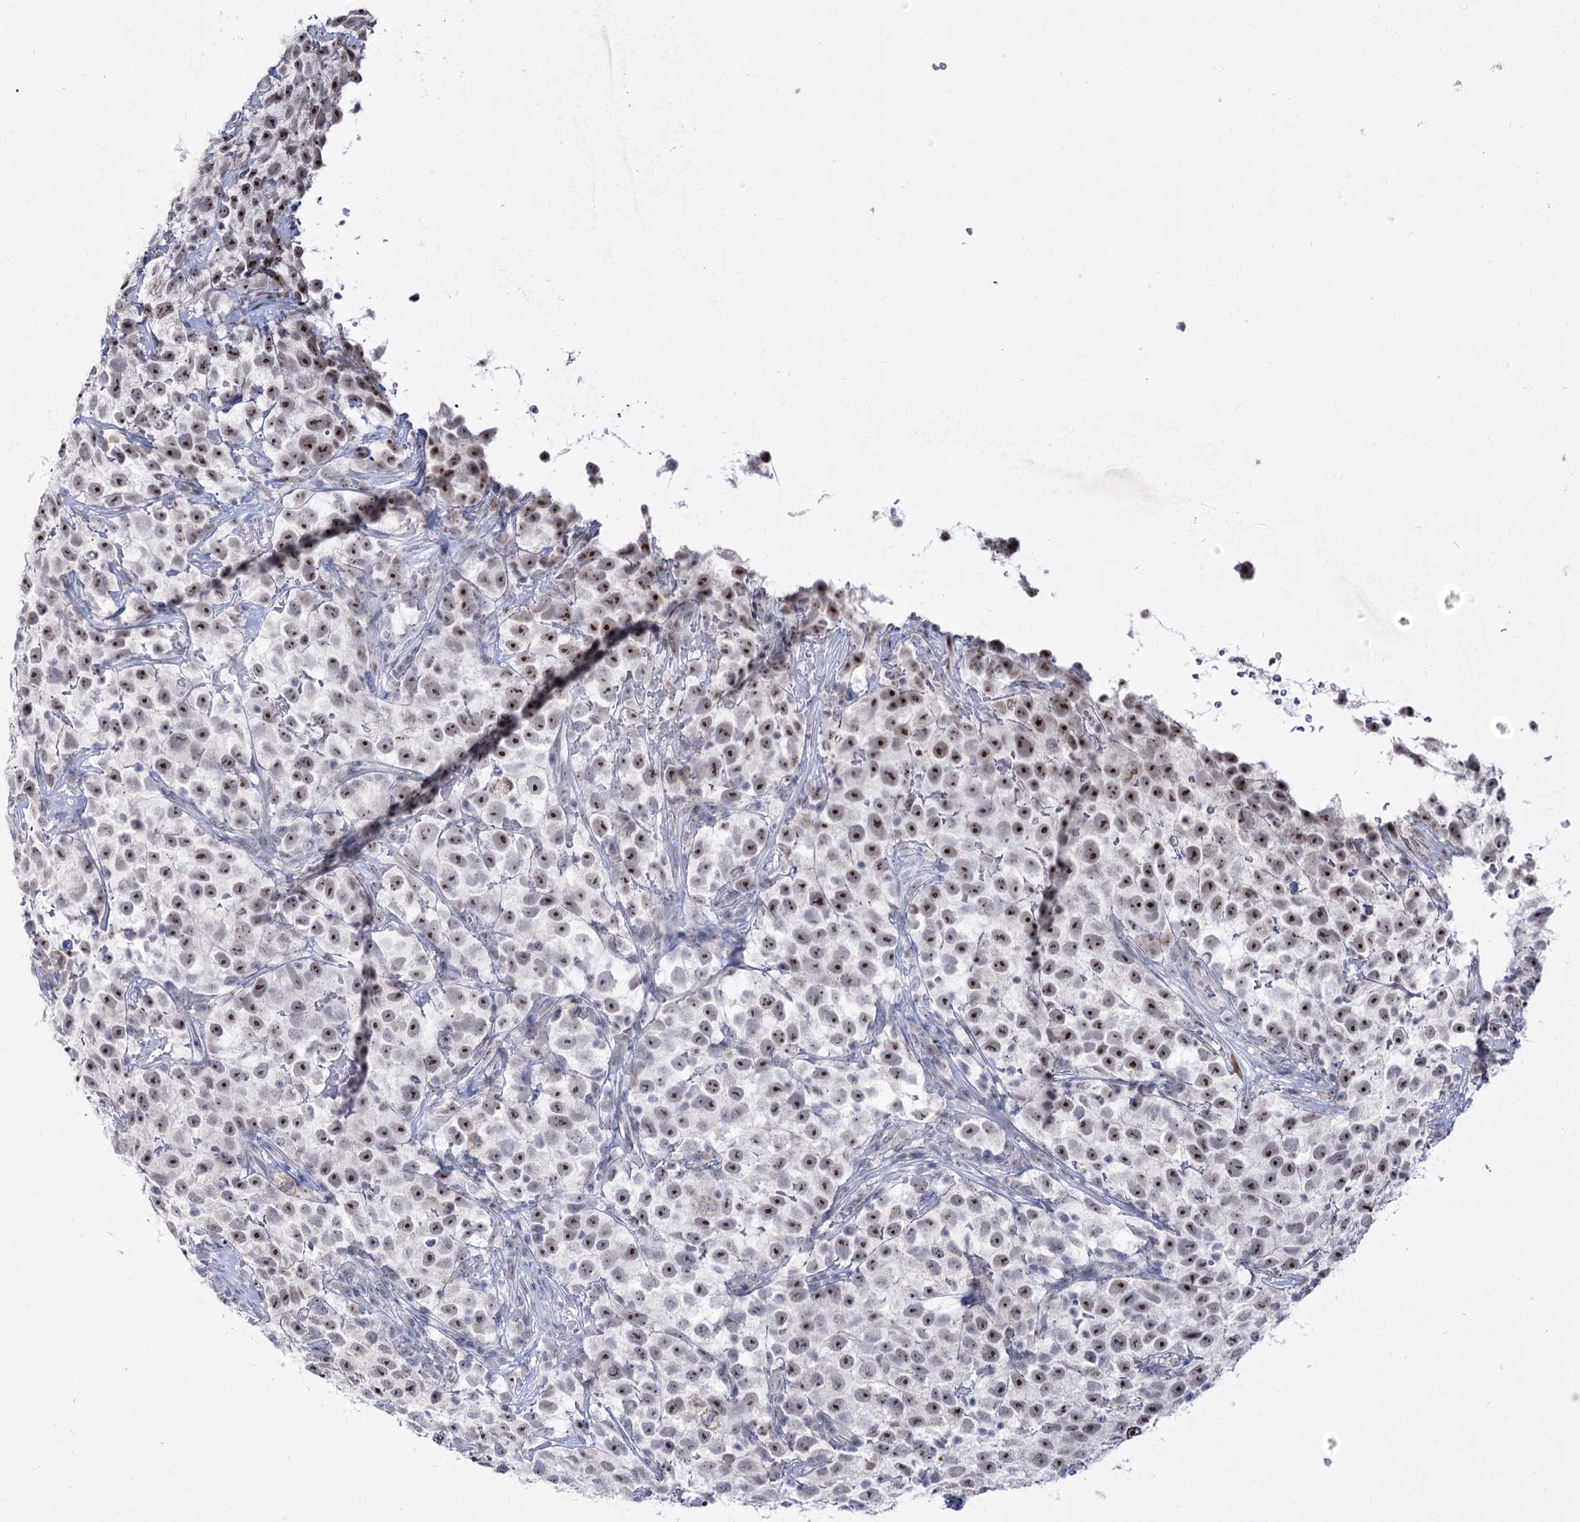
{"staining": {"intensity": "moderate", "quantity": "25%-75%", "location": "nuclear"}, "tissue": "testis cancer", "cell_type": "Tumor cells", "image_type": "cancer", "snomed": [{"axis": "morphology", "description": "Seminoma, NOS"}, {"axis": "topography", "description": "Testis"}], "caption": "Testis cancer (seminoma) was stained to show a protein in brown. There is medium levels of moderate nuclear expression in approximately 25%-75% of tumor cells.", "gene": "DDX50", "patient": {"sex": "male", "age": 22}}